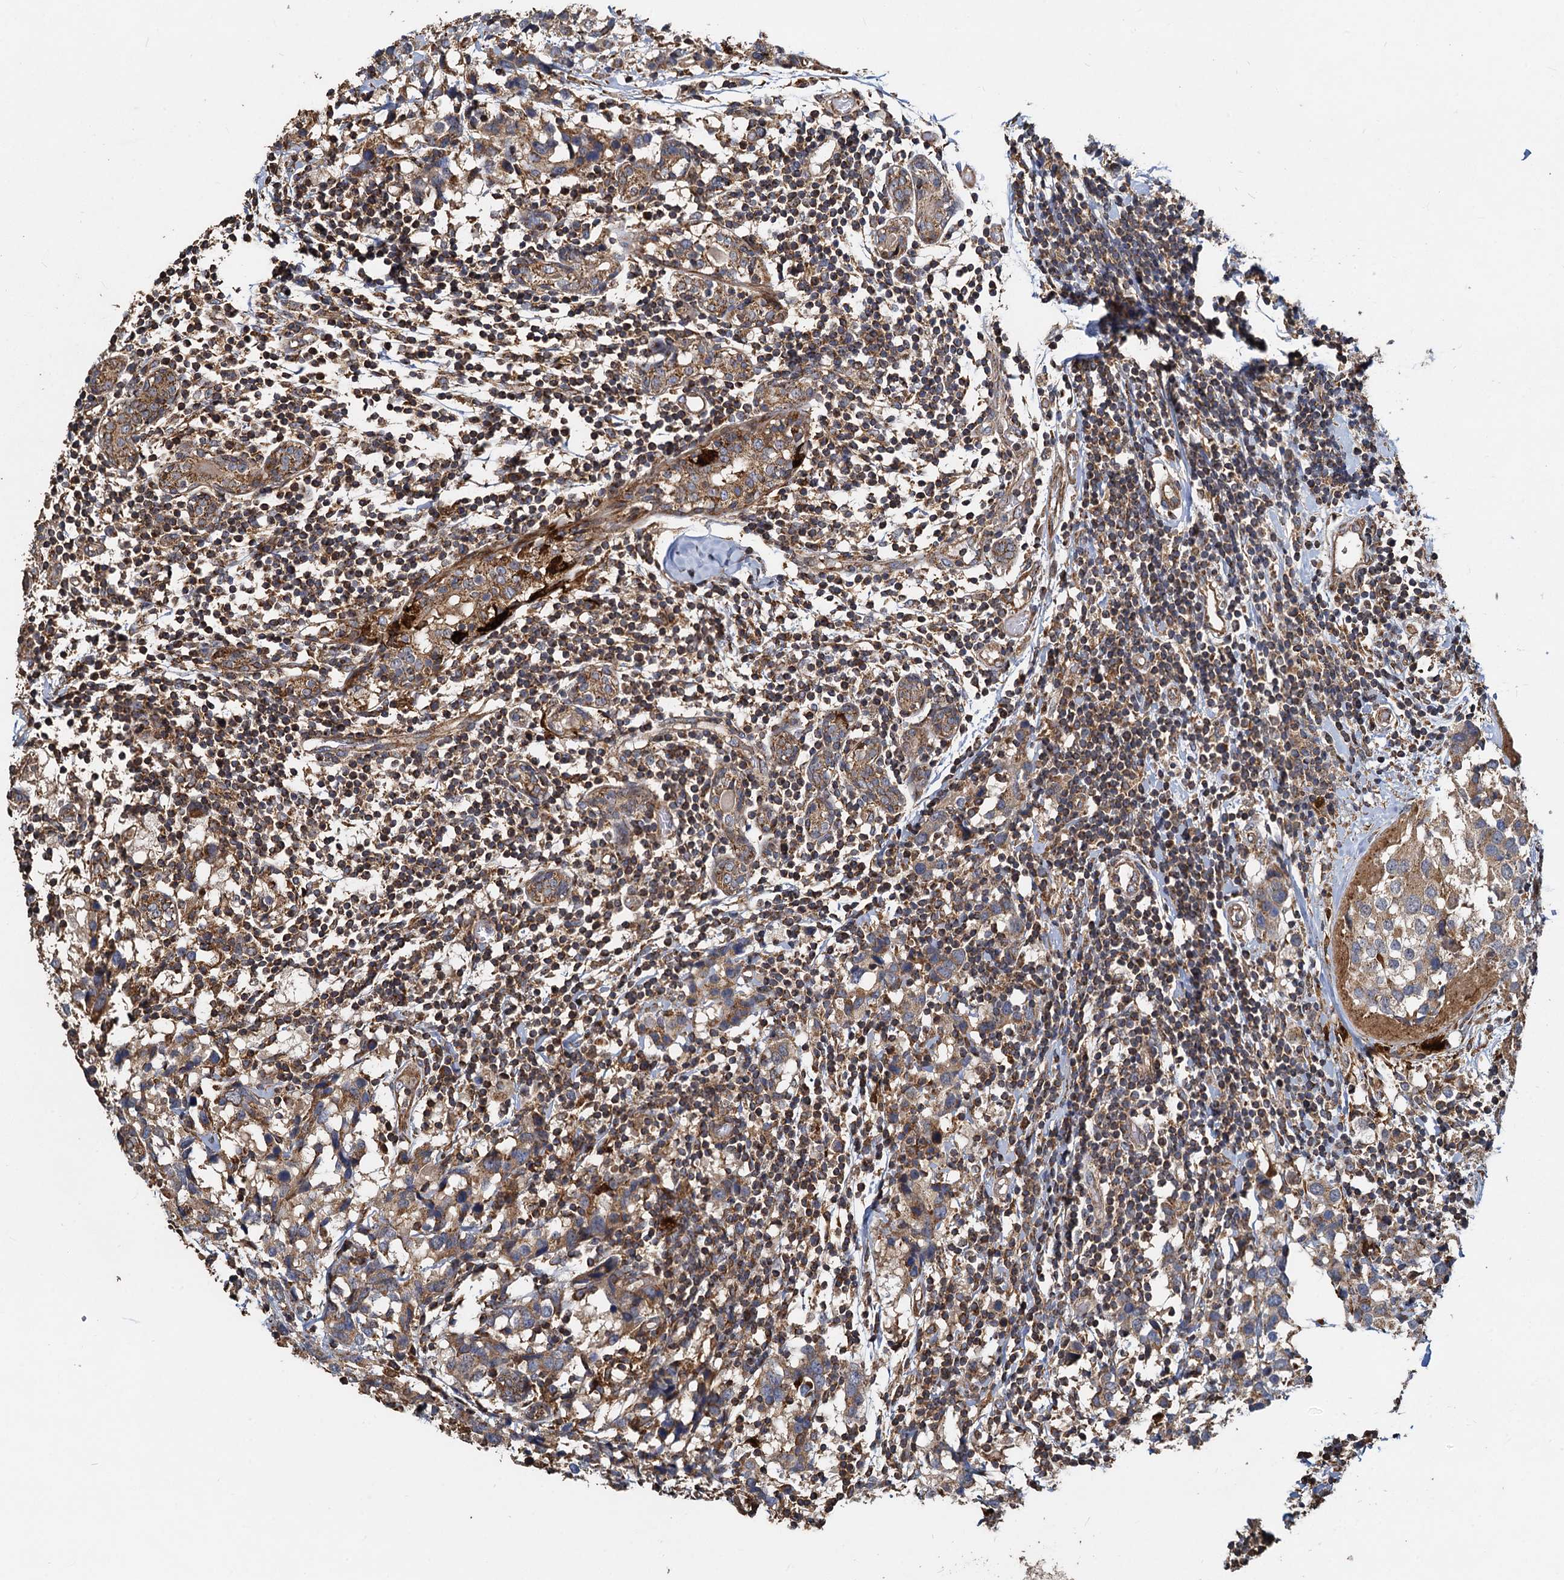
{"staining": {"intensity": "moderate", "quantity": ">75%", "location": "cytoplasmic/membranous"}, "tissue": "breast cancer", "cell_type": "Tumor cells", "image_type": "cancer", "snomed": [{"axis": "morphology", "description": "Lobular carcinoma"}, {"axis": "topography", "description": "Breast"}], "caption": "Immunohistochemistry (IHC) of breast lobular carcinoma reveals medium levels of moderate cytoplasmic/membranous positivity in about >75% of tumor cells. (DAB IHC with brightfield microscopy, high magnification).", "gene": "SDS", "patient": {"sex": "female", "age": 59}}